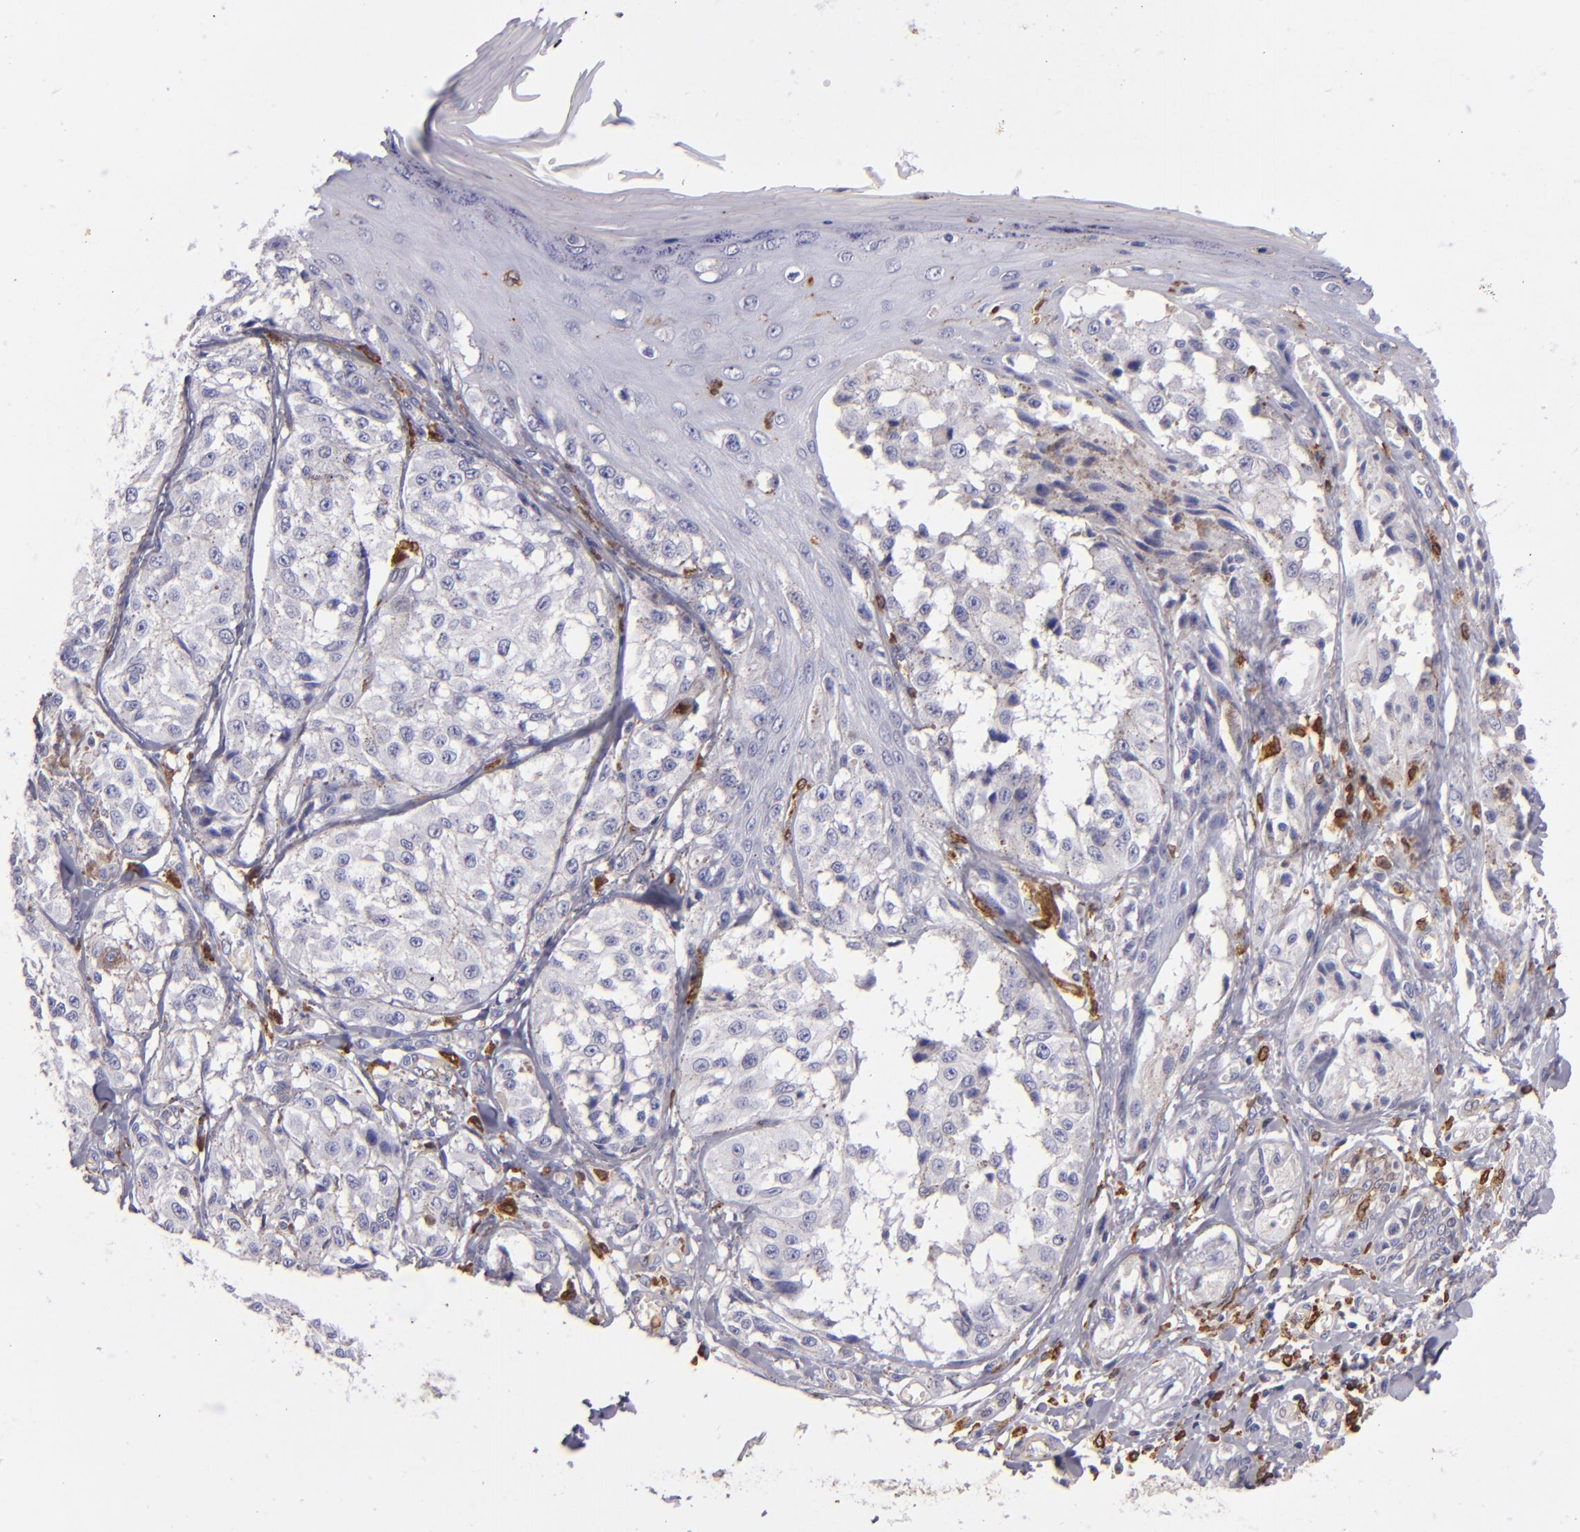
{"staining": {"intensity": "negative", "quantity": "none", "location": "none"}, "tissue": "melanoma", "cell_type": "Tumor cells", "image_type": "cancer", "snomed": [{"axis": "morphology", "description": "Malignant melanoma, NOS"}, {"axis": "topography", "description": "Skin"}], "caption": "Protein analysis of malignant melanoma exhibits no significant positivity in tumor cells.", "gene": "CD74", "patient": {"sex": "female", "age": 82}}